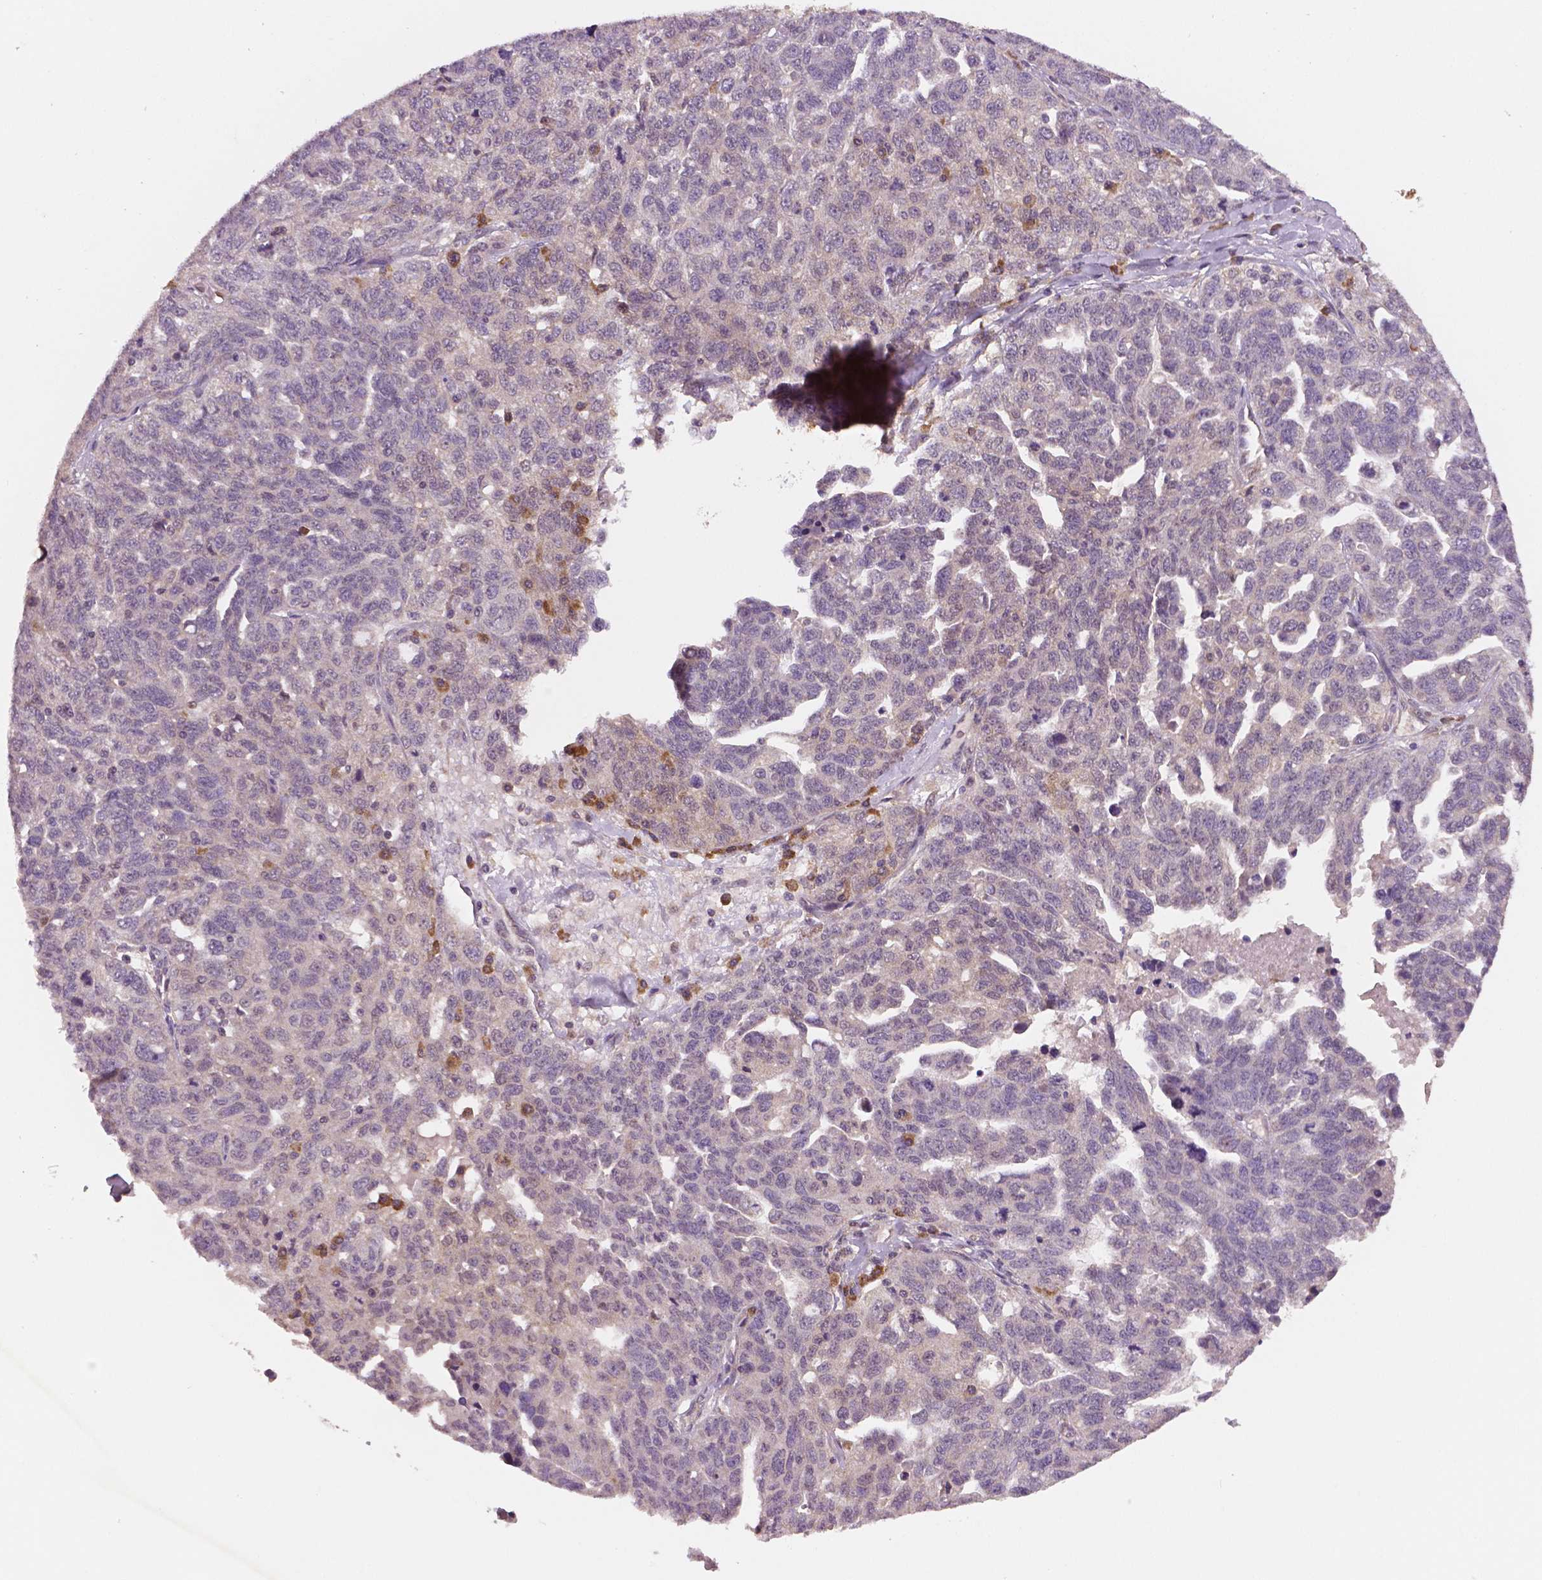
{"staining": {"intensity": "negative", "quantity": "none", "location": "none"}, "tissue": "ovarian cancer", "cell_type": "Tumor cells", "image_type": "cancer", "snomed": [{"axis": "morphology", "description": "Cystadenocarcinoma, serous, NOS"}, {"axis": "topography", "description": "Ovary"}], "caption": "Tumor cells show no significant expression in ovarian cancer (serous cystadenocarcinoma).", "gene": "STAT3", "patient": {"sex": "female", "age": 71}}